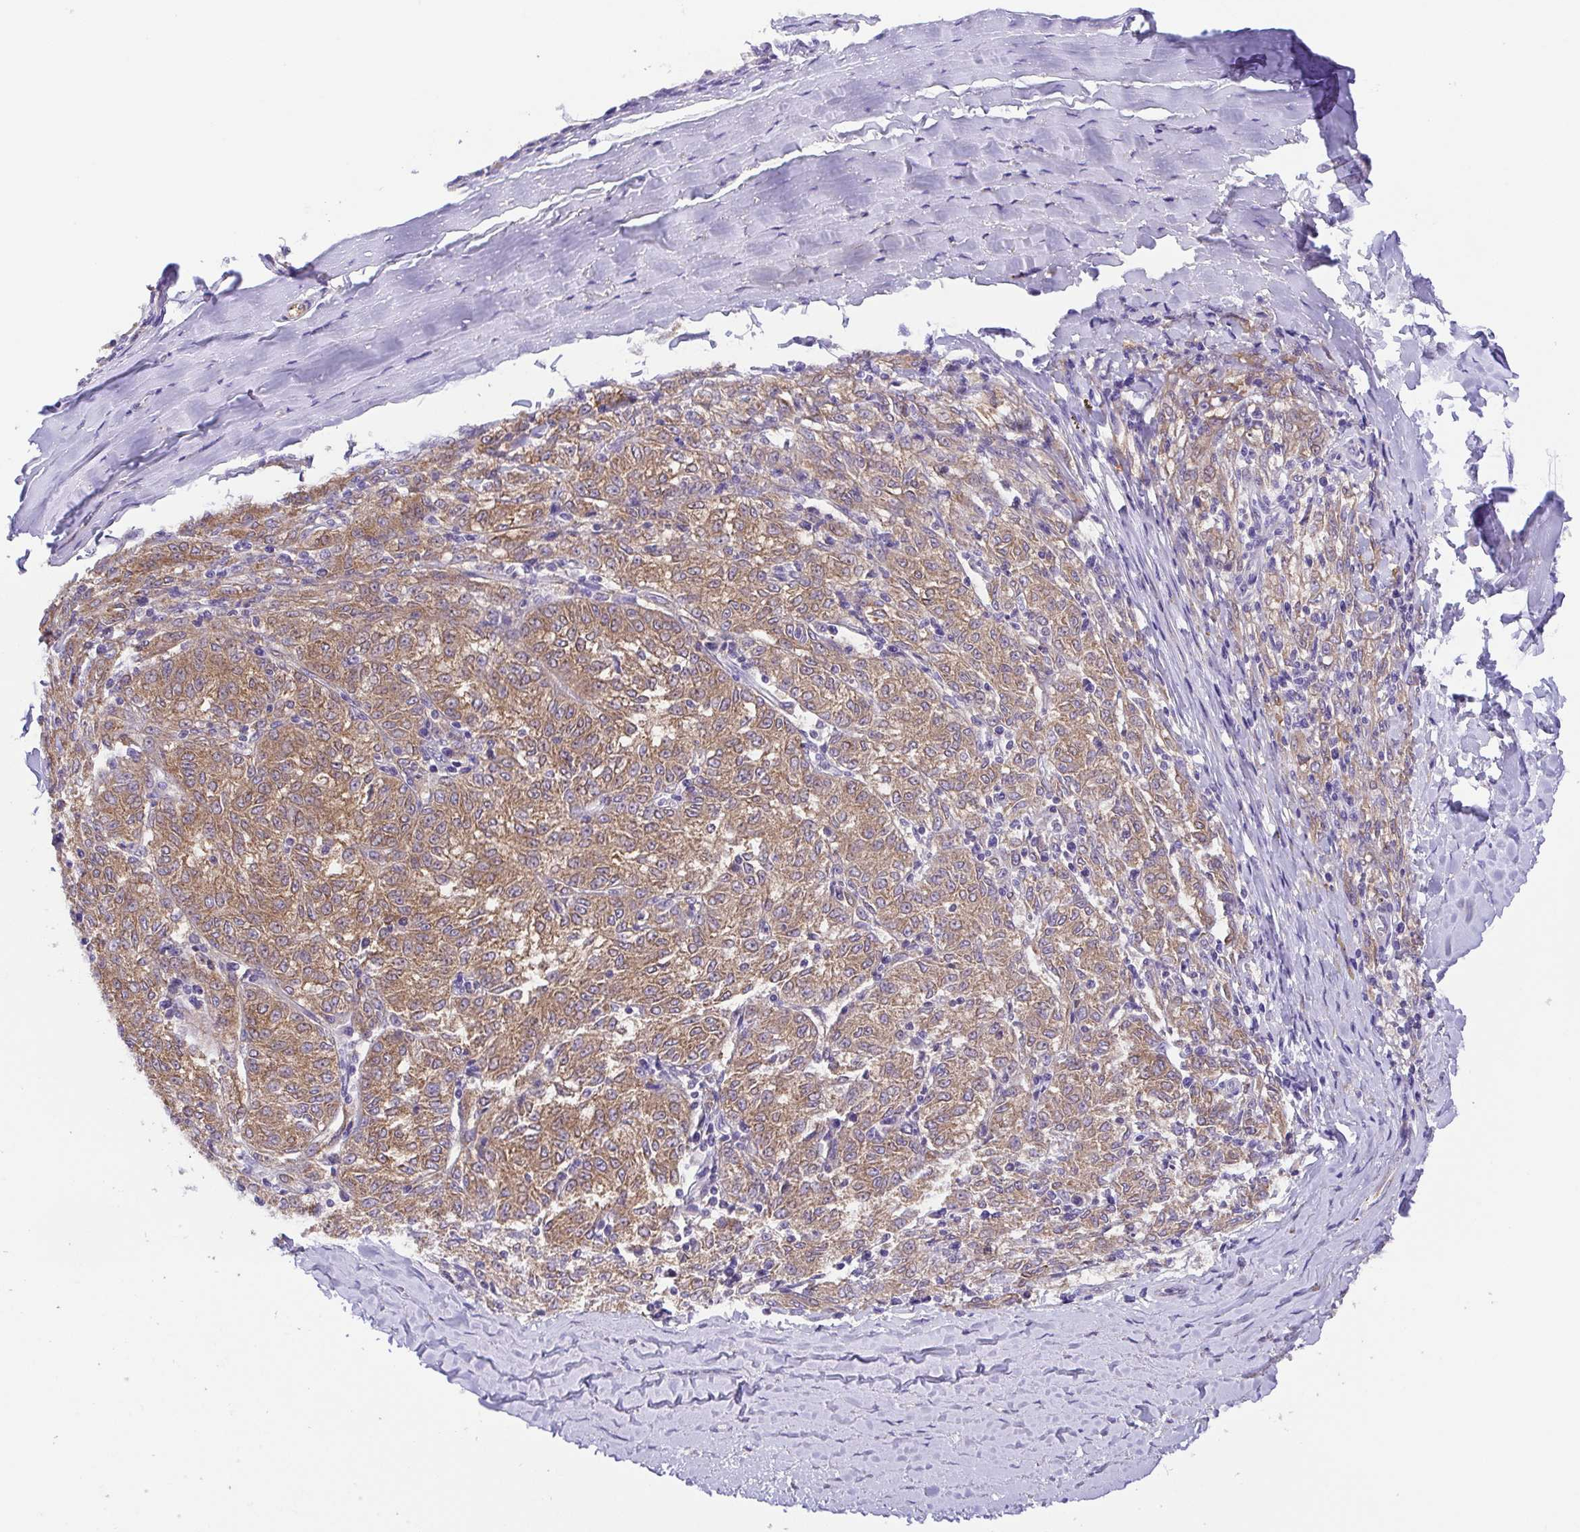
{"staining": {"intensity": "moderate", "quantity": "25%-75%", "location": "cytoplasmic/membranous"}, "tissue": "melanoma", "cell_type": "Tumor cells", "image_type": "cancer", "snomed": [{"axis": "morphology", "description": "Malignant melanoma, NOS"}, {"axis": "topography", "description": "Skin"}], "caption": "High-power microscopy captured an immunohistochemistry (IHC) micrograph of malignant melanoma, revealing moderate cytoplasmic/membranous expression in approximately 25%-75% of tumor cells.", "gene": "SLC13A1", "patient": {"sex": "female", "age": 72}}